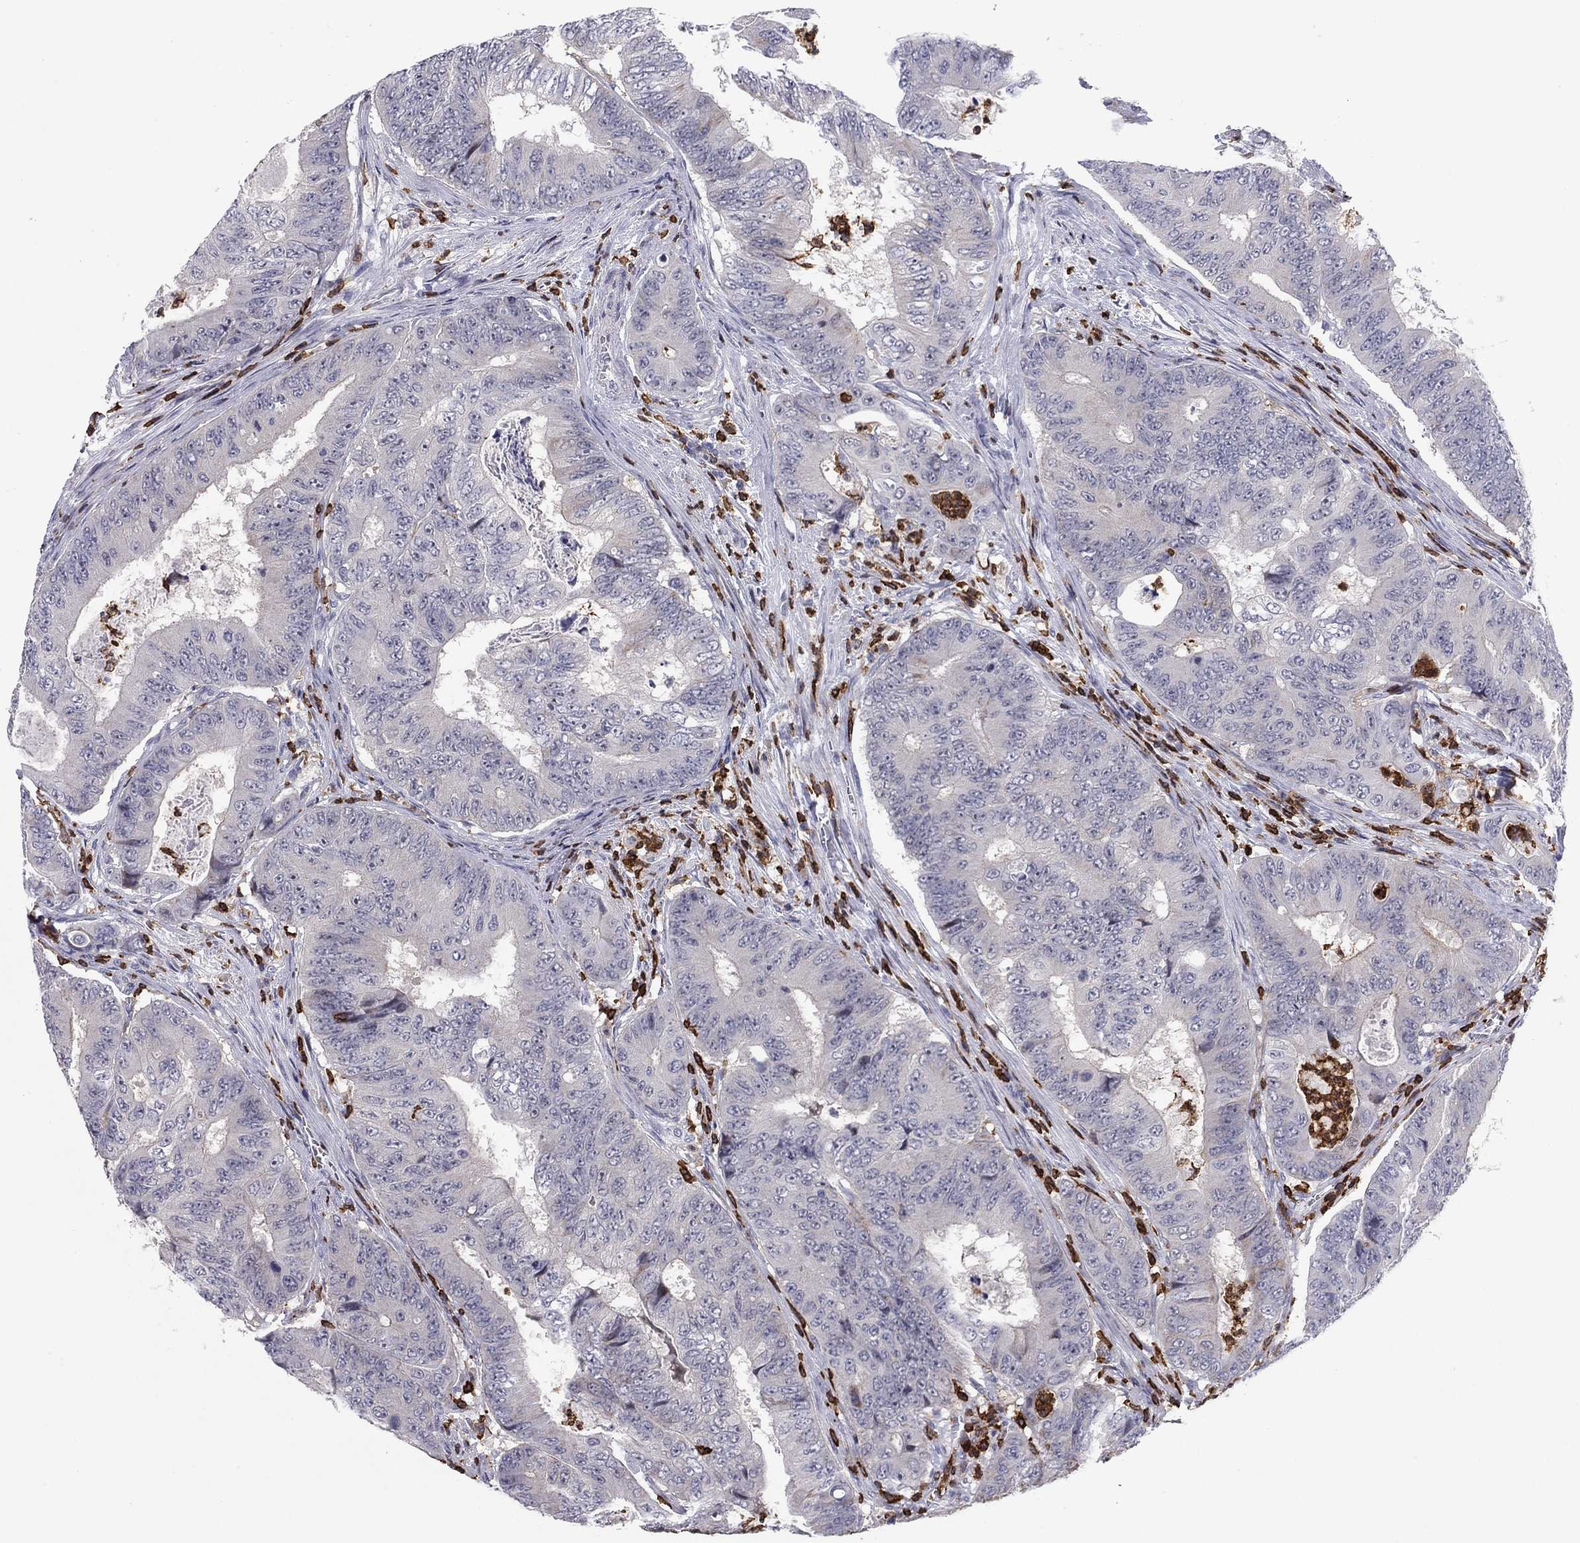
{"staining": {"intensity": "negative", "quantity": "none", "location": "none"}, "tissue": "colorectal cancer", "cell_type": "Tumor cells", "image_type": "cancer", "snomed": [{"axis": "morphology", "description": "Adenocarcinoma, NOS"}, {"axis": "topography", "description": "Colon"}], "caption": "The histopathology image exhibits no staining of tumor cells in colorectal adenocarcinoma.", "gene": "ARHGAP27", "patient": {"sex": "female", "age": 48}}